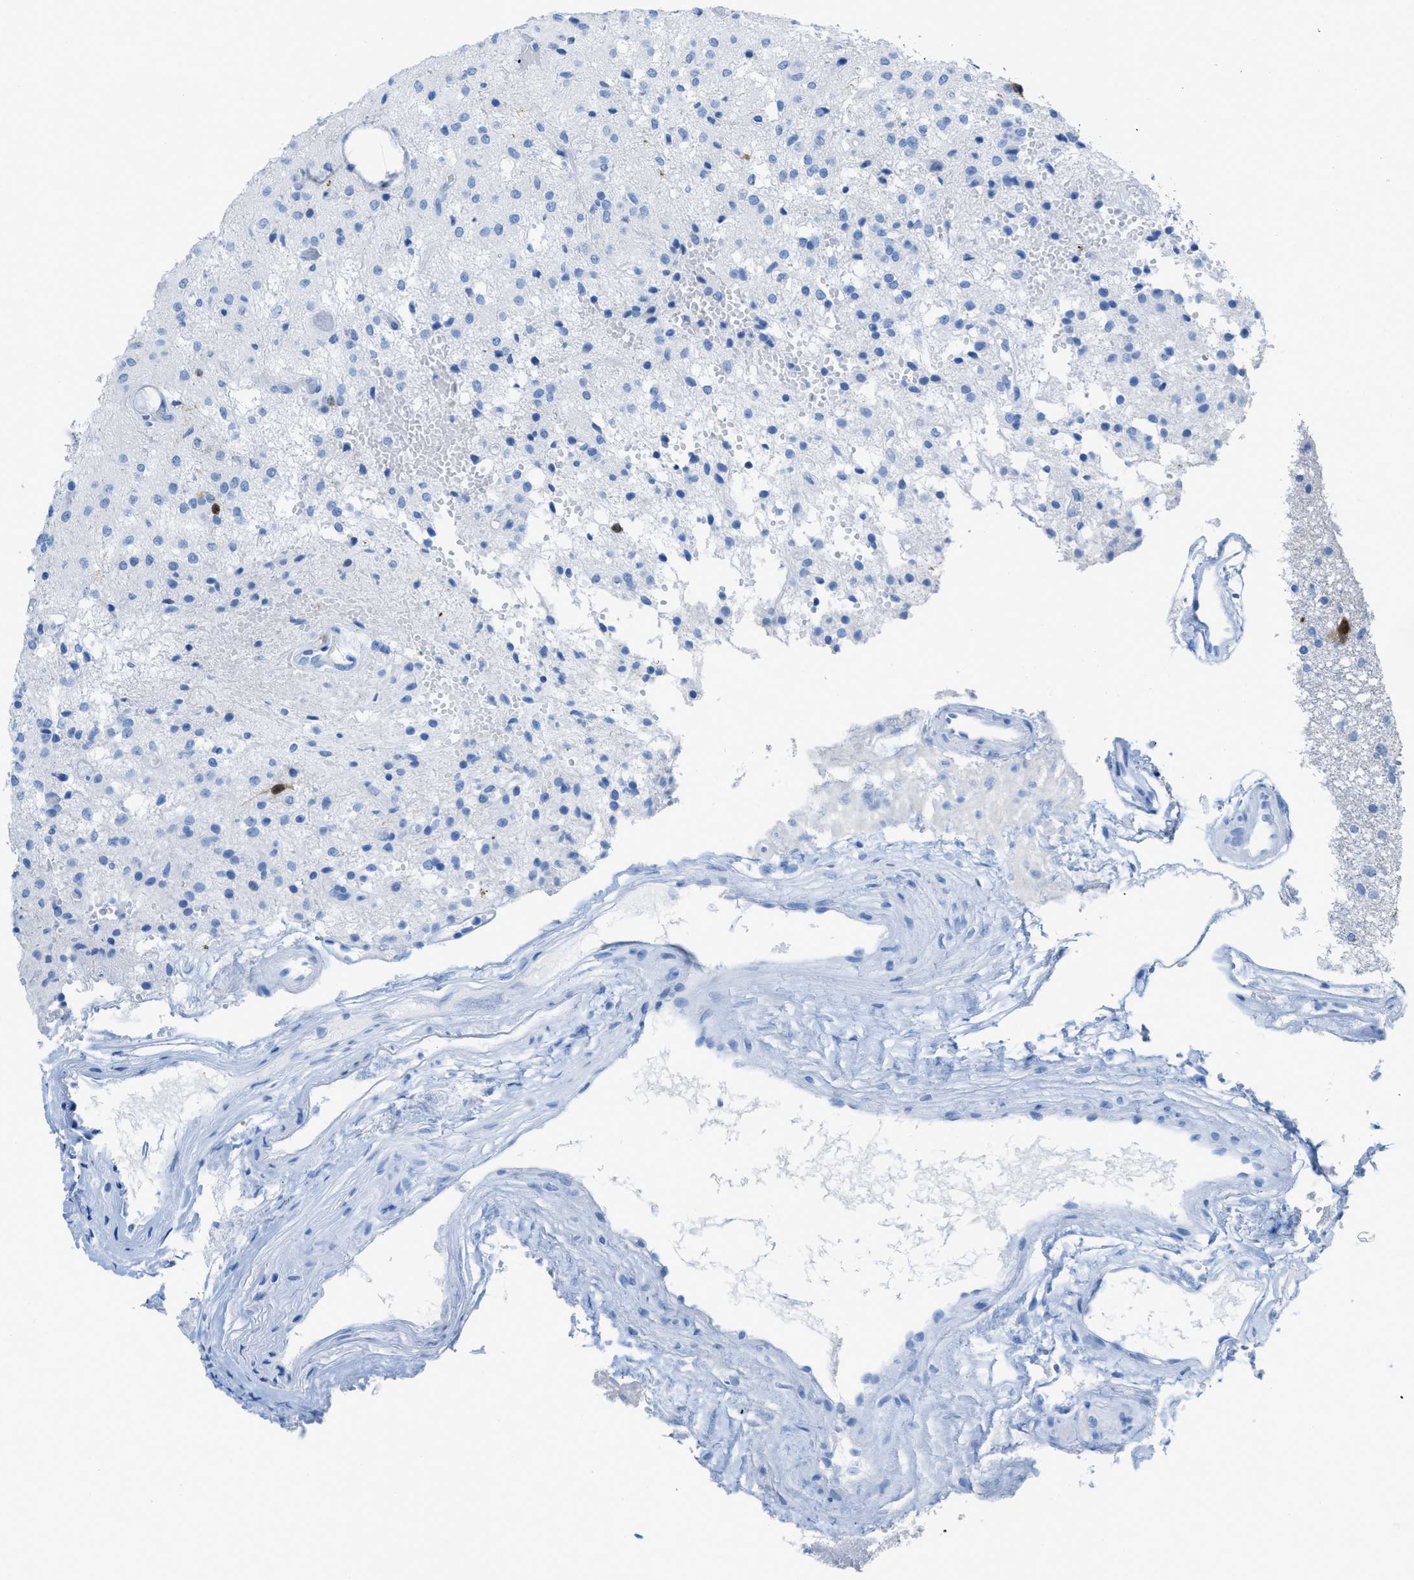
{"staining": {"intensity": "moderate", "quantity": "<25%", "location": "cytoplasmic/membranous,nuclear"}, "tissue": "glioma", "cell_type": "Tumor cells", "image_type": "cancer", "snomed": [{"axis": "morphology", "description": "Glioma, malignant, High grade"}, {"axis": "topography", "description": "Brain"}], "caption": "Tumor cells demonstrate moderate cytoplasmic/membranous and nuclear expression in approximately <25% of cells in malignant glioma (high-grade).", "gene": "CDKN2A", "patient": {"sex": "female", "age": 59}}